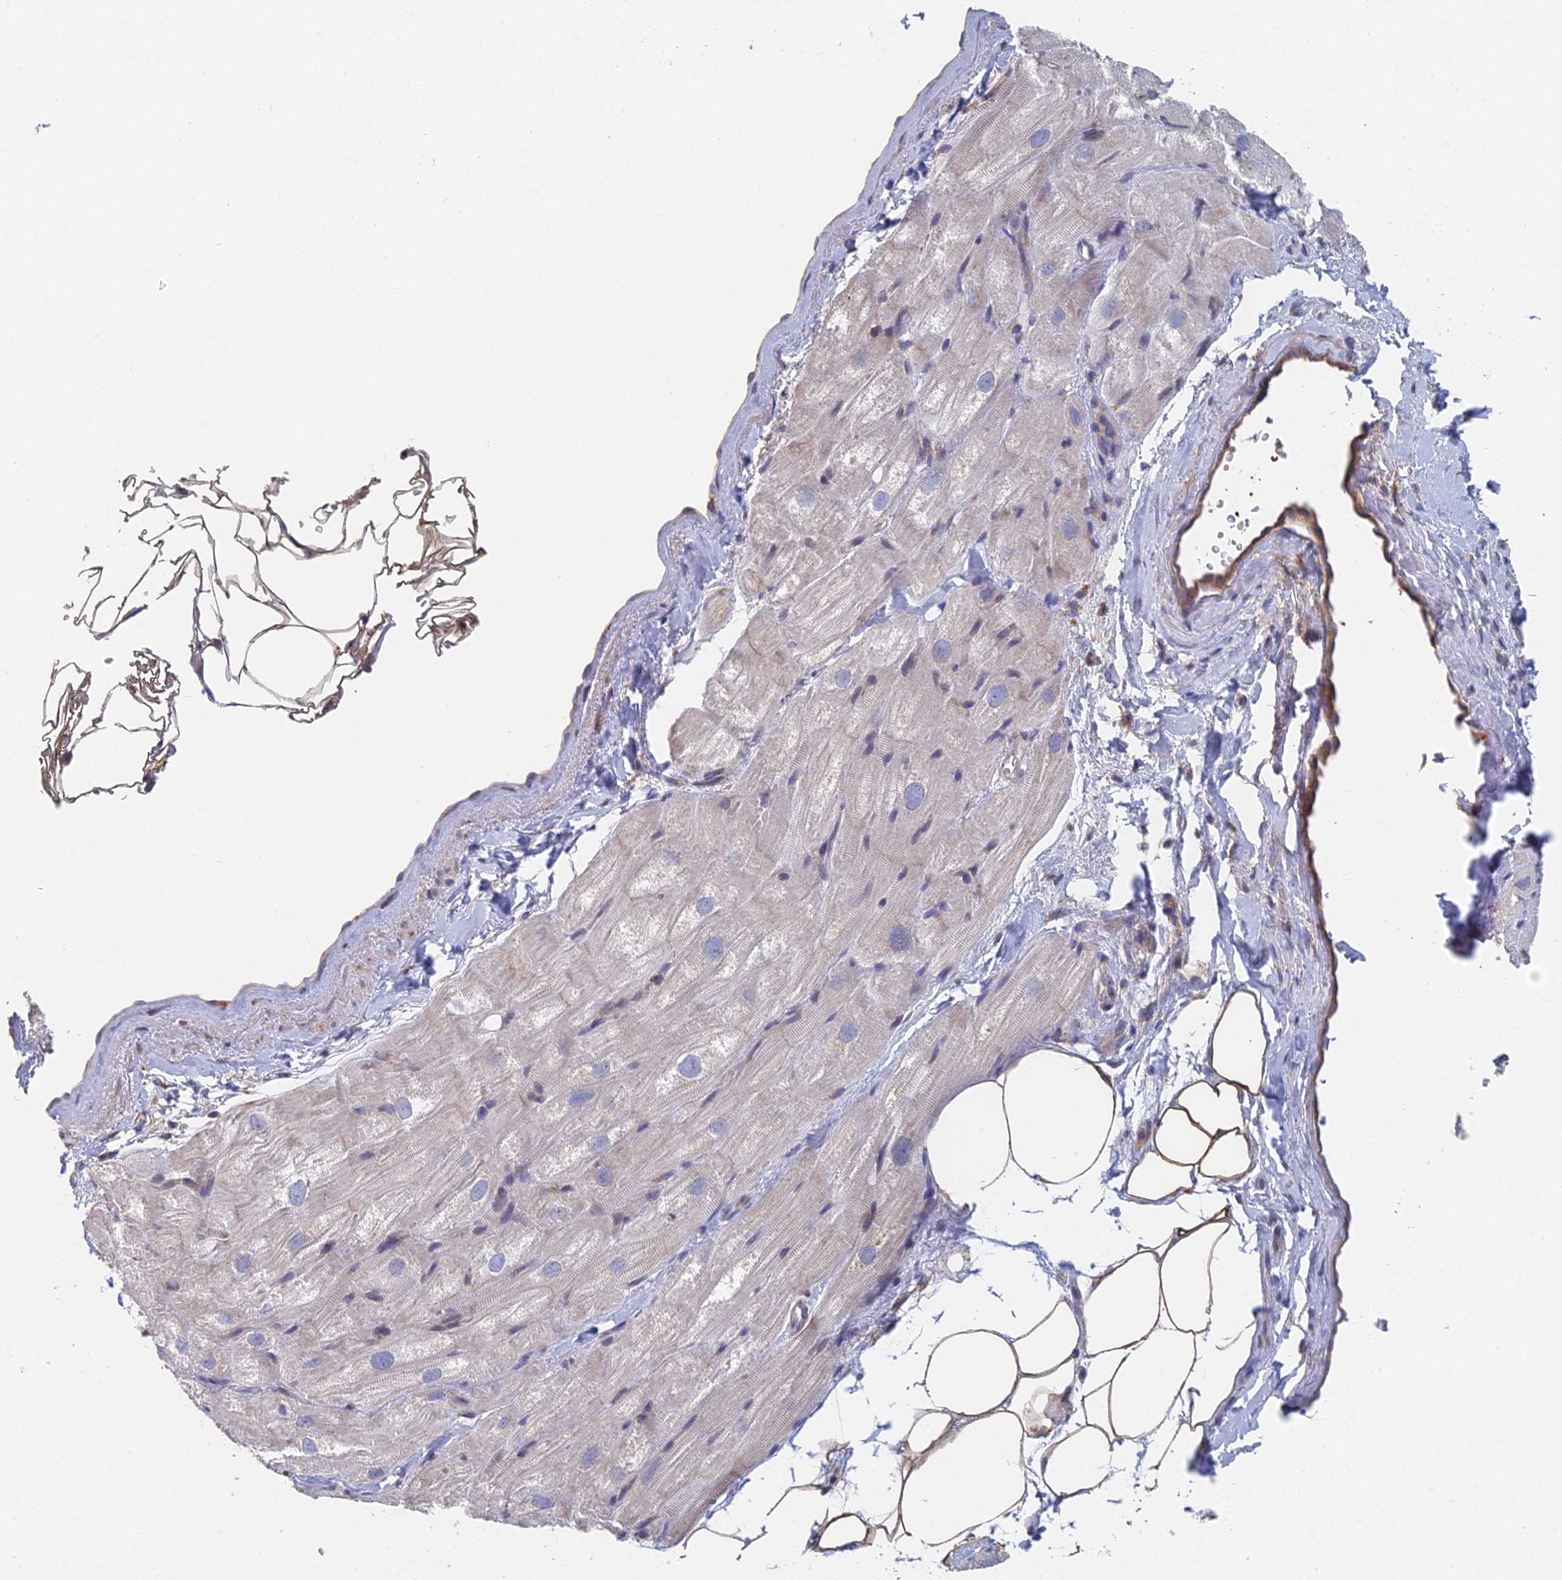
{"staining": {"intensity": "weak", "quantity": "<25%", "location": "cytoplasmic/membranous"}, "tissue": "heart muscle", "cell_type": "Cardiomyocytes", "image_type": "normal", "snomed": [{"axis": "morphology", "description": "Normal tissue, NOS"}, {"axis": "topography", "description": "Heart"}], "caption": "This is a photomicrograph of IHC staining of unremarkable heart muscle, which shows no staining in cardiomyocytes.", "gene": "ELOF1", "patient": {"sex": "male", "age": 50}}